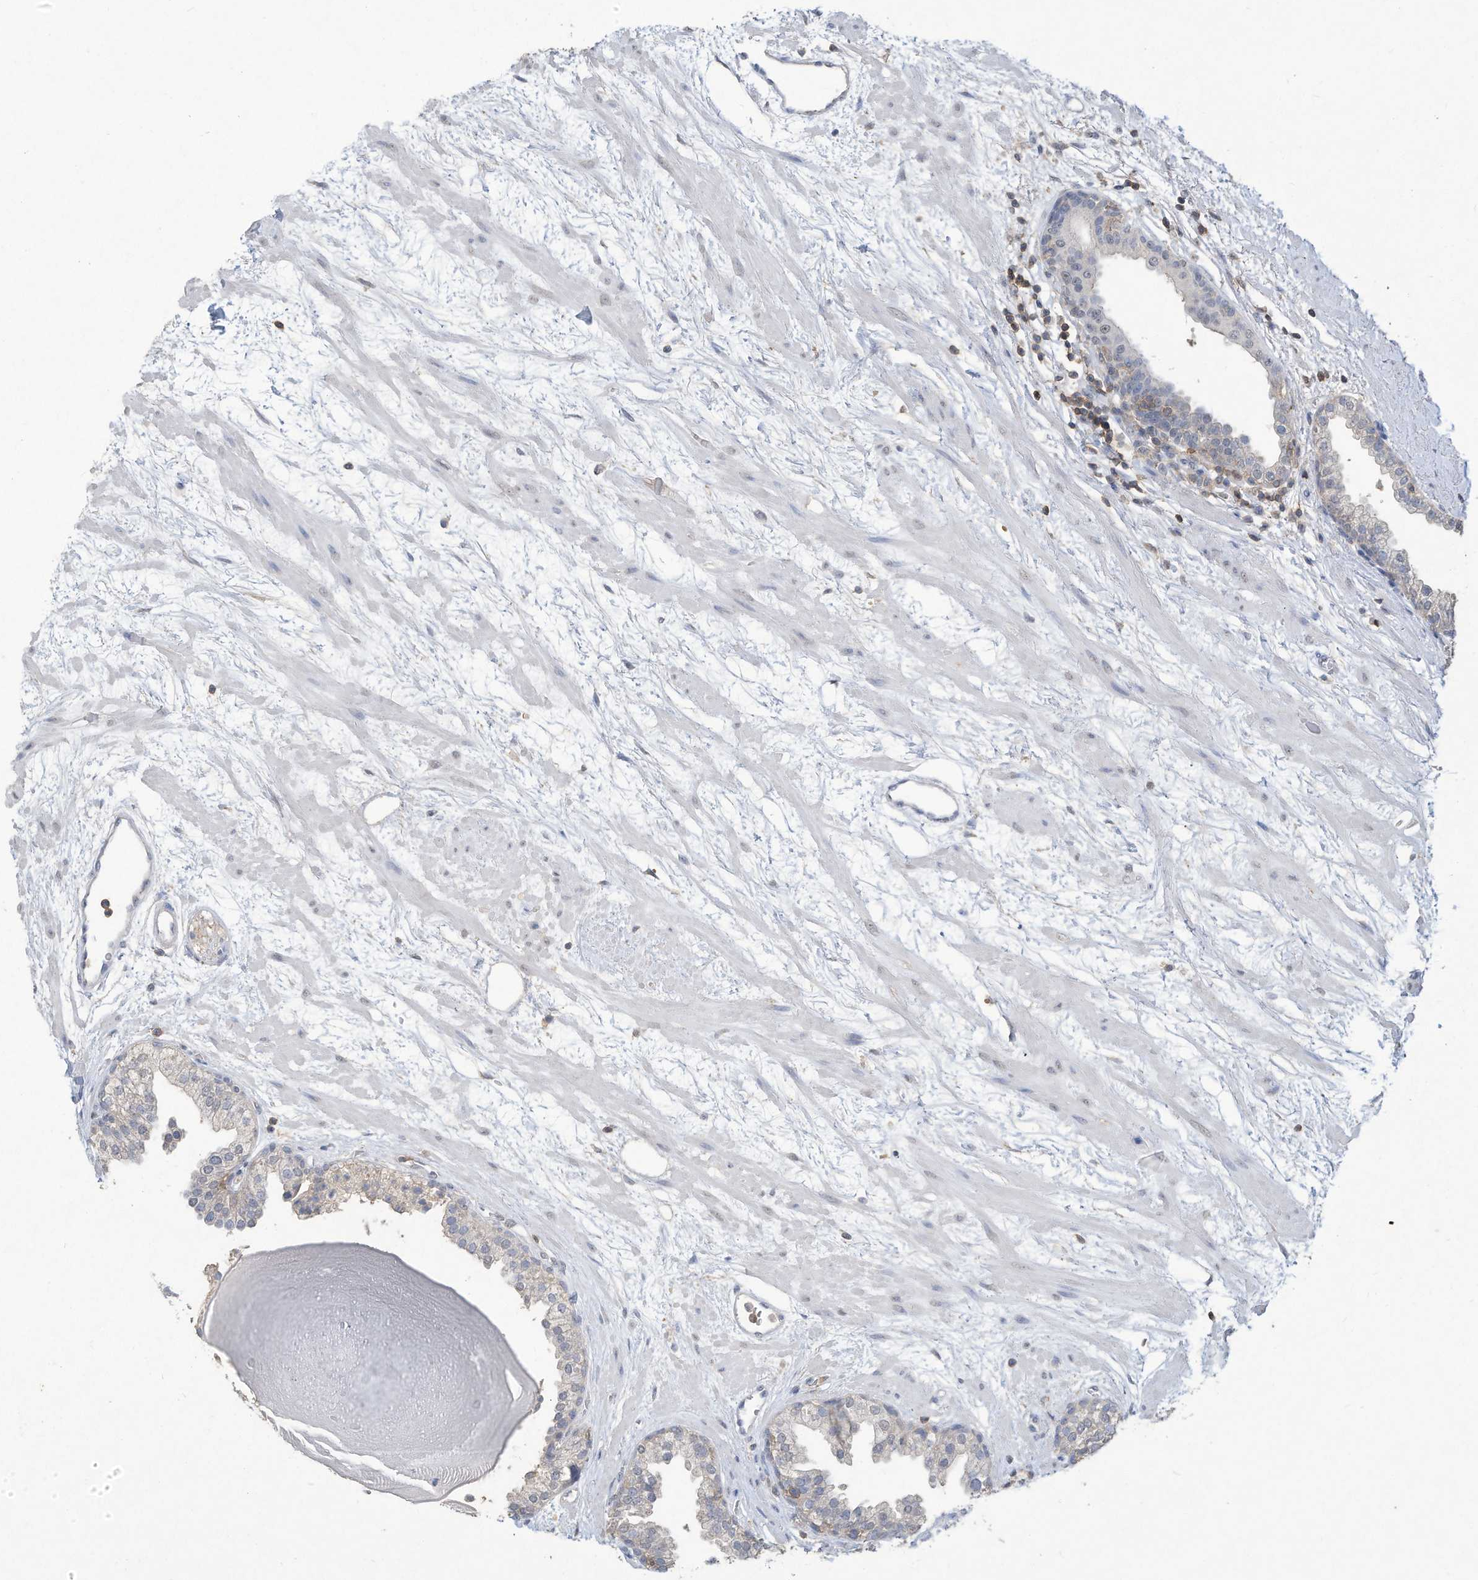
{"staining": {"intensity": "negative", "quantity": "none", "location": "none"}, "tissue": "prostate", "cell_type": "Glandular cells", "image_type": "normal", "snomed": [{"axis": "morphology", "description": "Normal tissue, NOS"}, {"axis": "topography", "description": "Prostate"}], "caption": "Immunohistochemistry (IHC) micrograph of unremarkable prostate: human prostate stained with DAB (3,3'-diaminobenzidine) shows no significant protein expression in glandular cells.", "gene": "HAS3", "patient": {"sex": "male", "age": 48}}